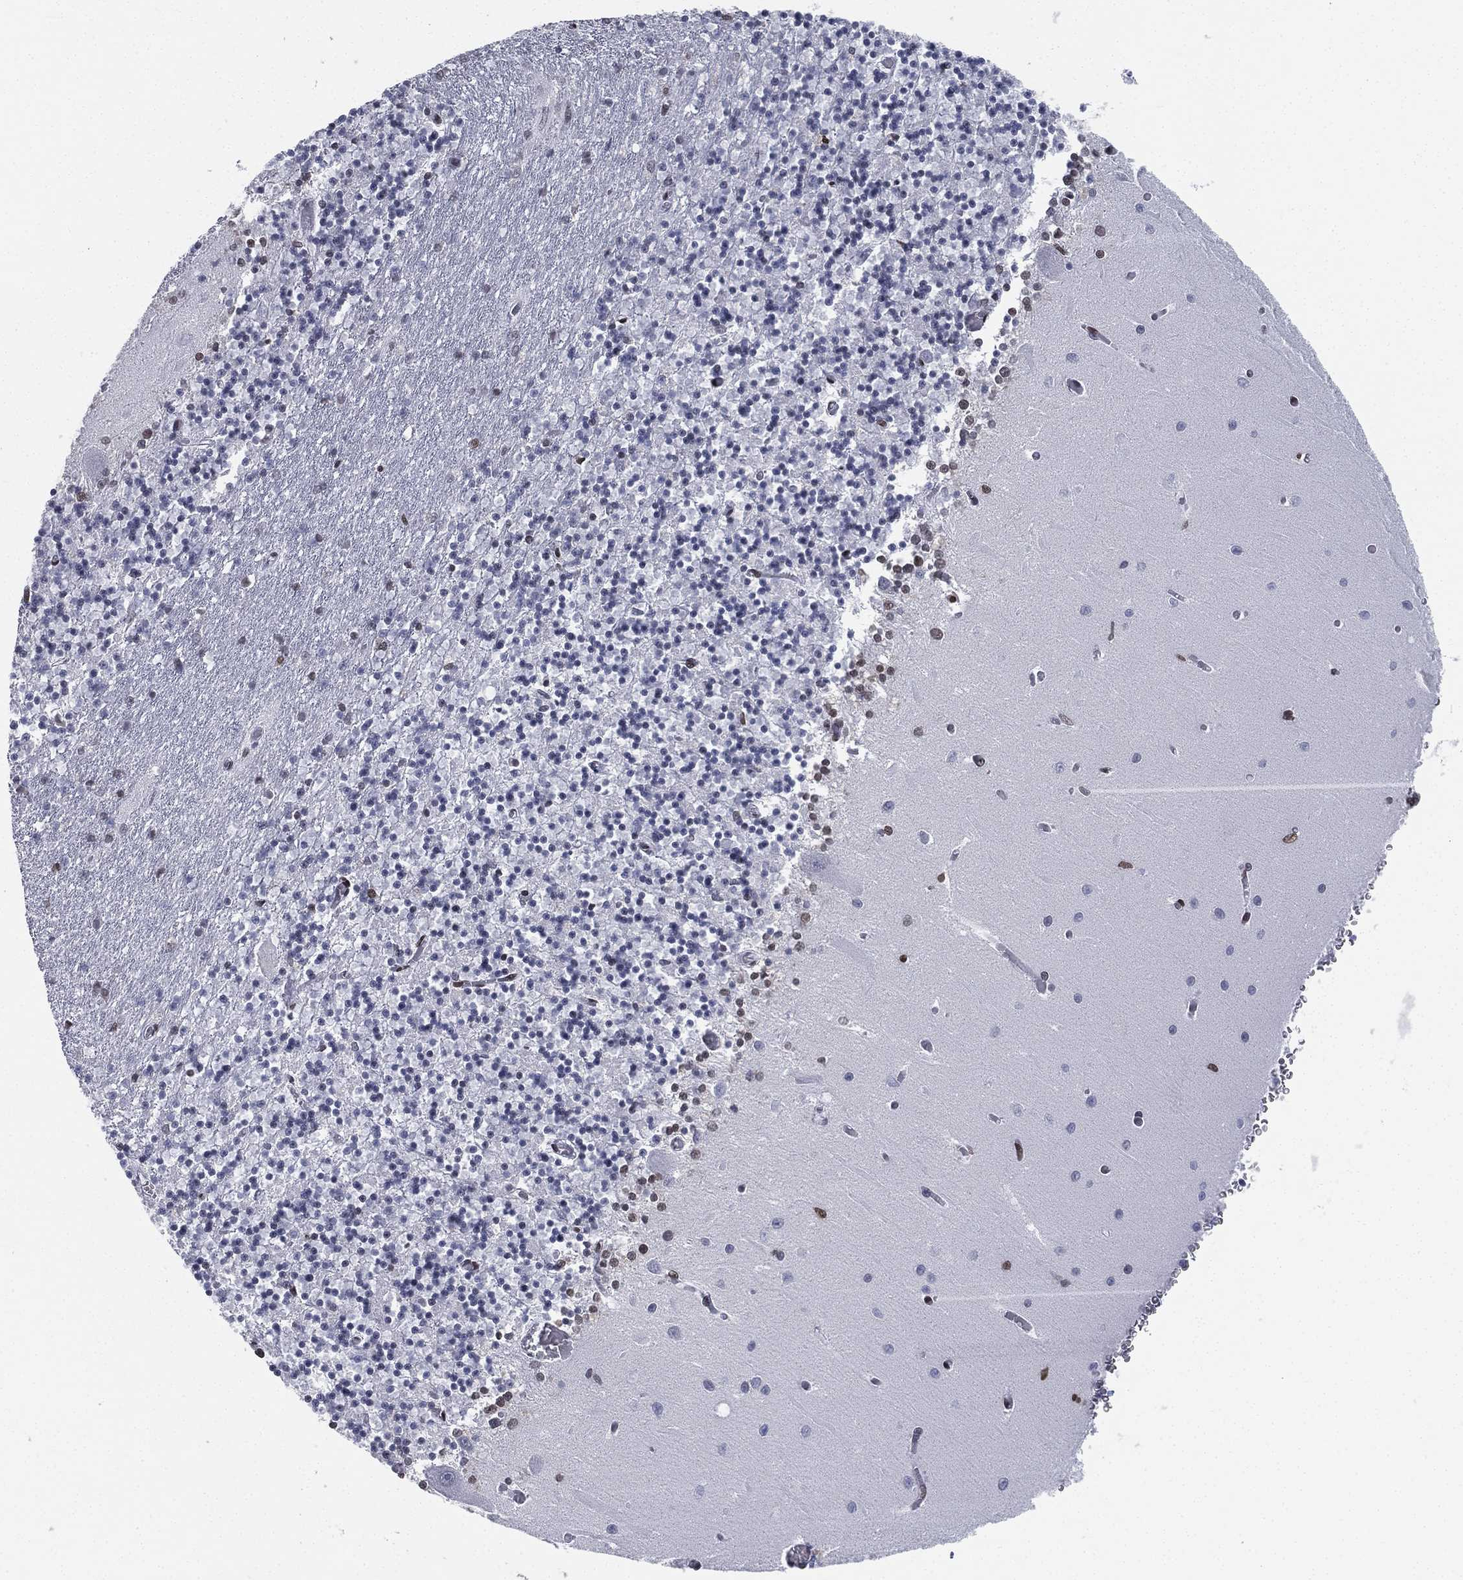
{"staining": {"intensity": "strong", "quantity": "<25%", "location": "nuclear"}, "tissue": "cerebellum", "cell_type": "Cells in granular layer", "image_type": "normal", "snomed": [{"axis": "morphology", "description": "Normal tissue, NOS"}, {"axis": "topography", "description": "Cerebellum"}], "caption": "IHC histopathology image of unremarkable cerebellum: cerebellum stained using immunohistochemistry demonstrates medium levels of strong protein expression localized specifically in the nuclear of cells in granular layer, appearing as a nuclear brown color.", "gene": "FUBP3", "patient": {"sex": "female", "age": 64}}